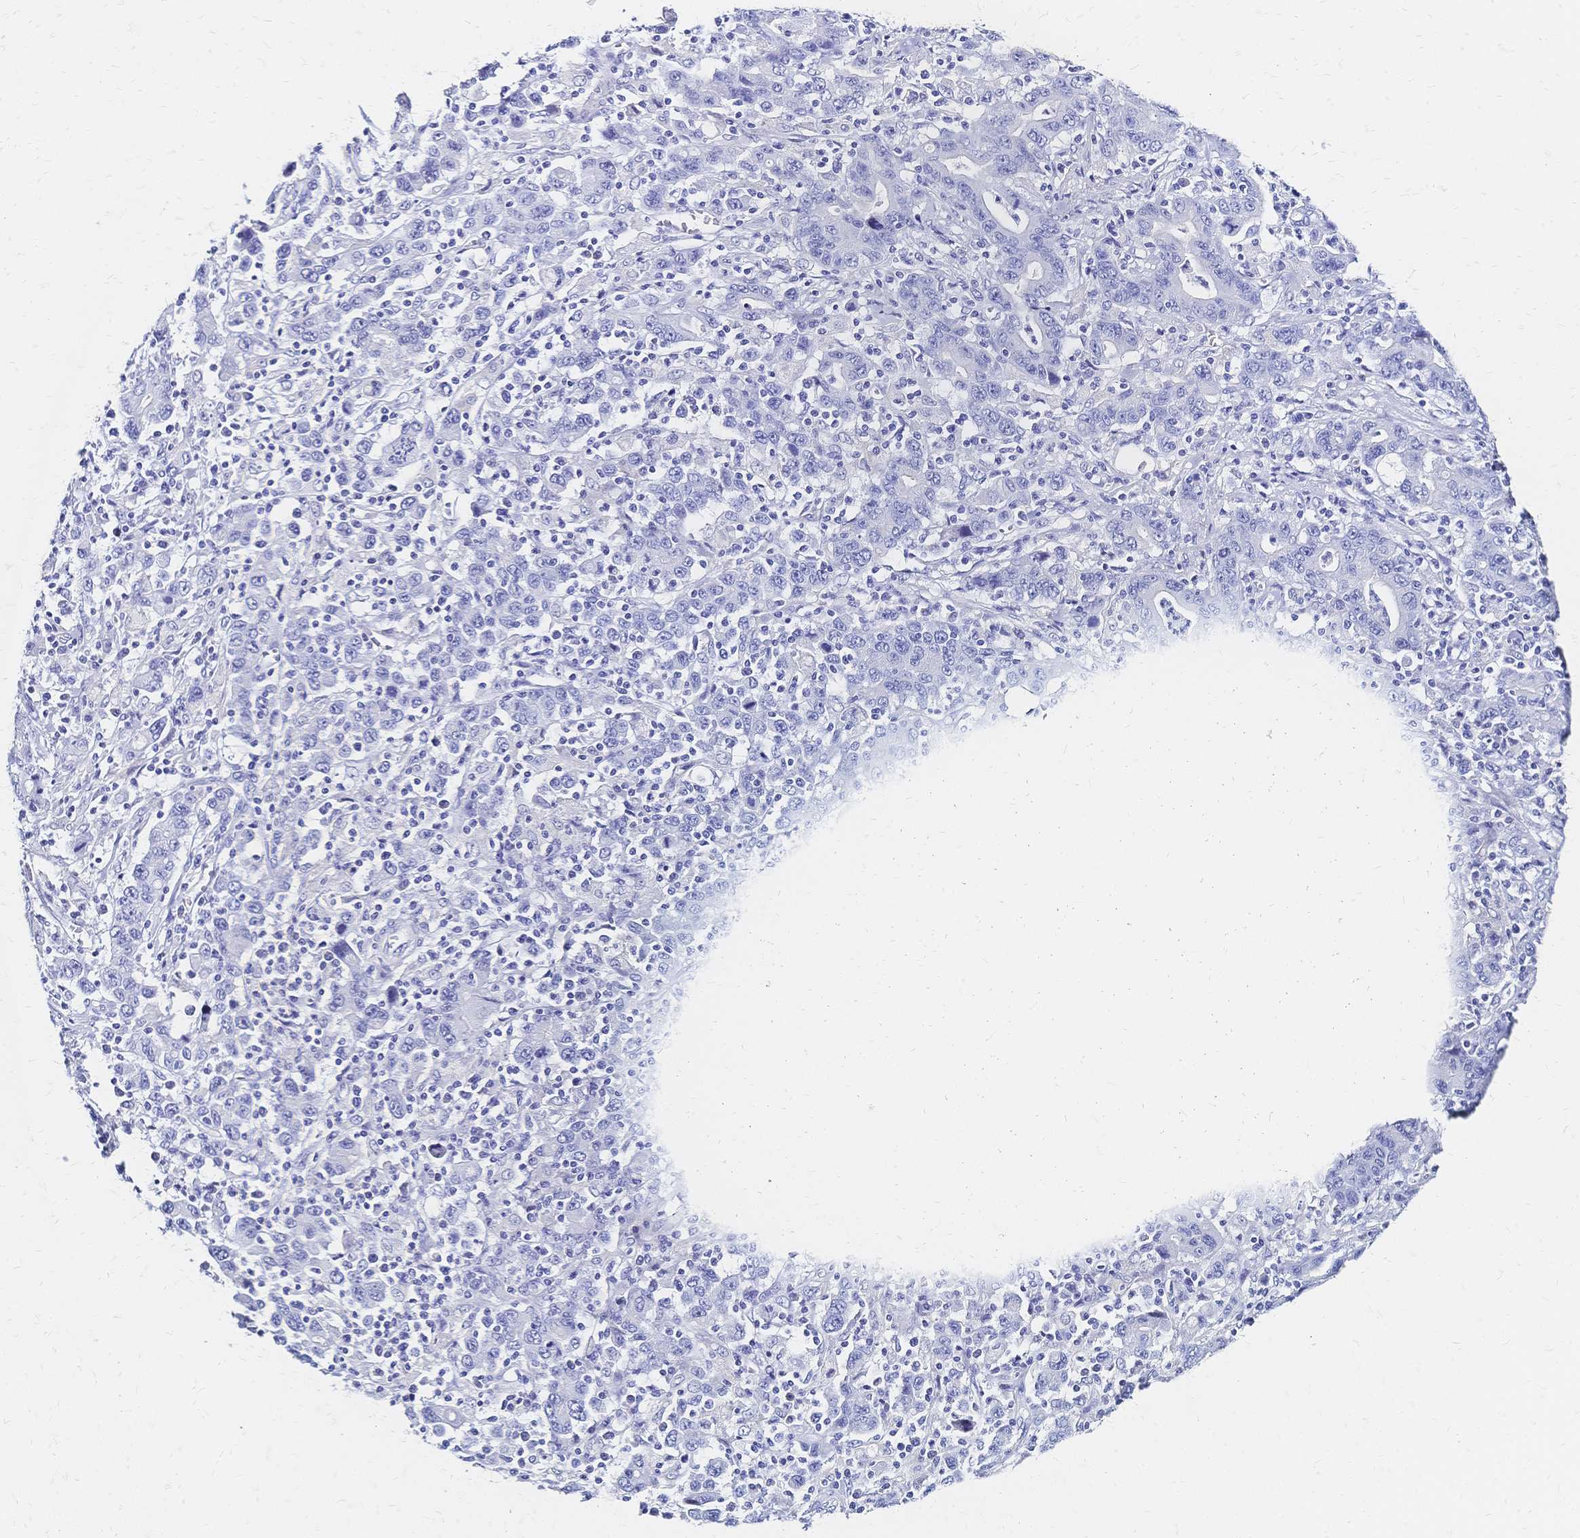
{"staining": {"intensity": "negative", "quantity": "none", "location": "none"}, "tissue": "stomach cancer", "cell_type": "Tumor cells", "image_type": "cancer", "snomed": [{"axis": "morphology", "description": "Adenocarcinoma, NOS"}, {"axis": "topography", "description": "Stomach, upper"}], "caption": "Immunohistochemical staining of stomach cancer (adenocarcinoma) reveals no significant staining in tumor cells. (DAB immunohistochemistry (IHC) visualized using brightfield microscopy, high magnification).", "gene": "SLC5A1", "patient": {"sex": "male", "age": 69}}